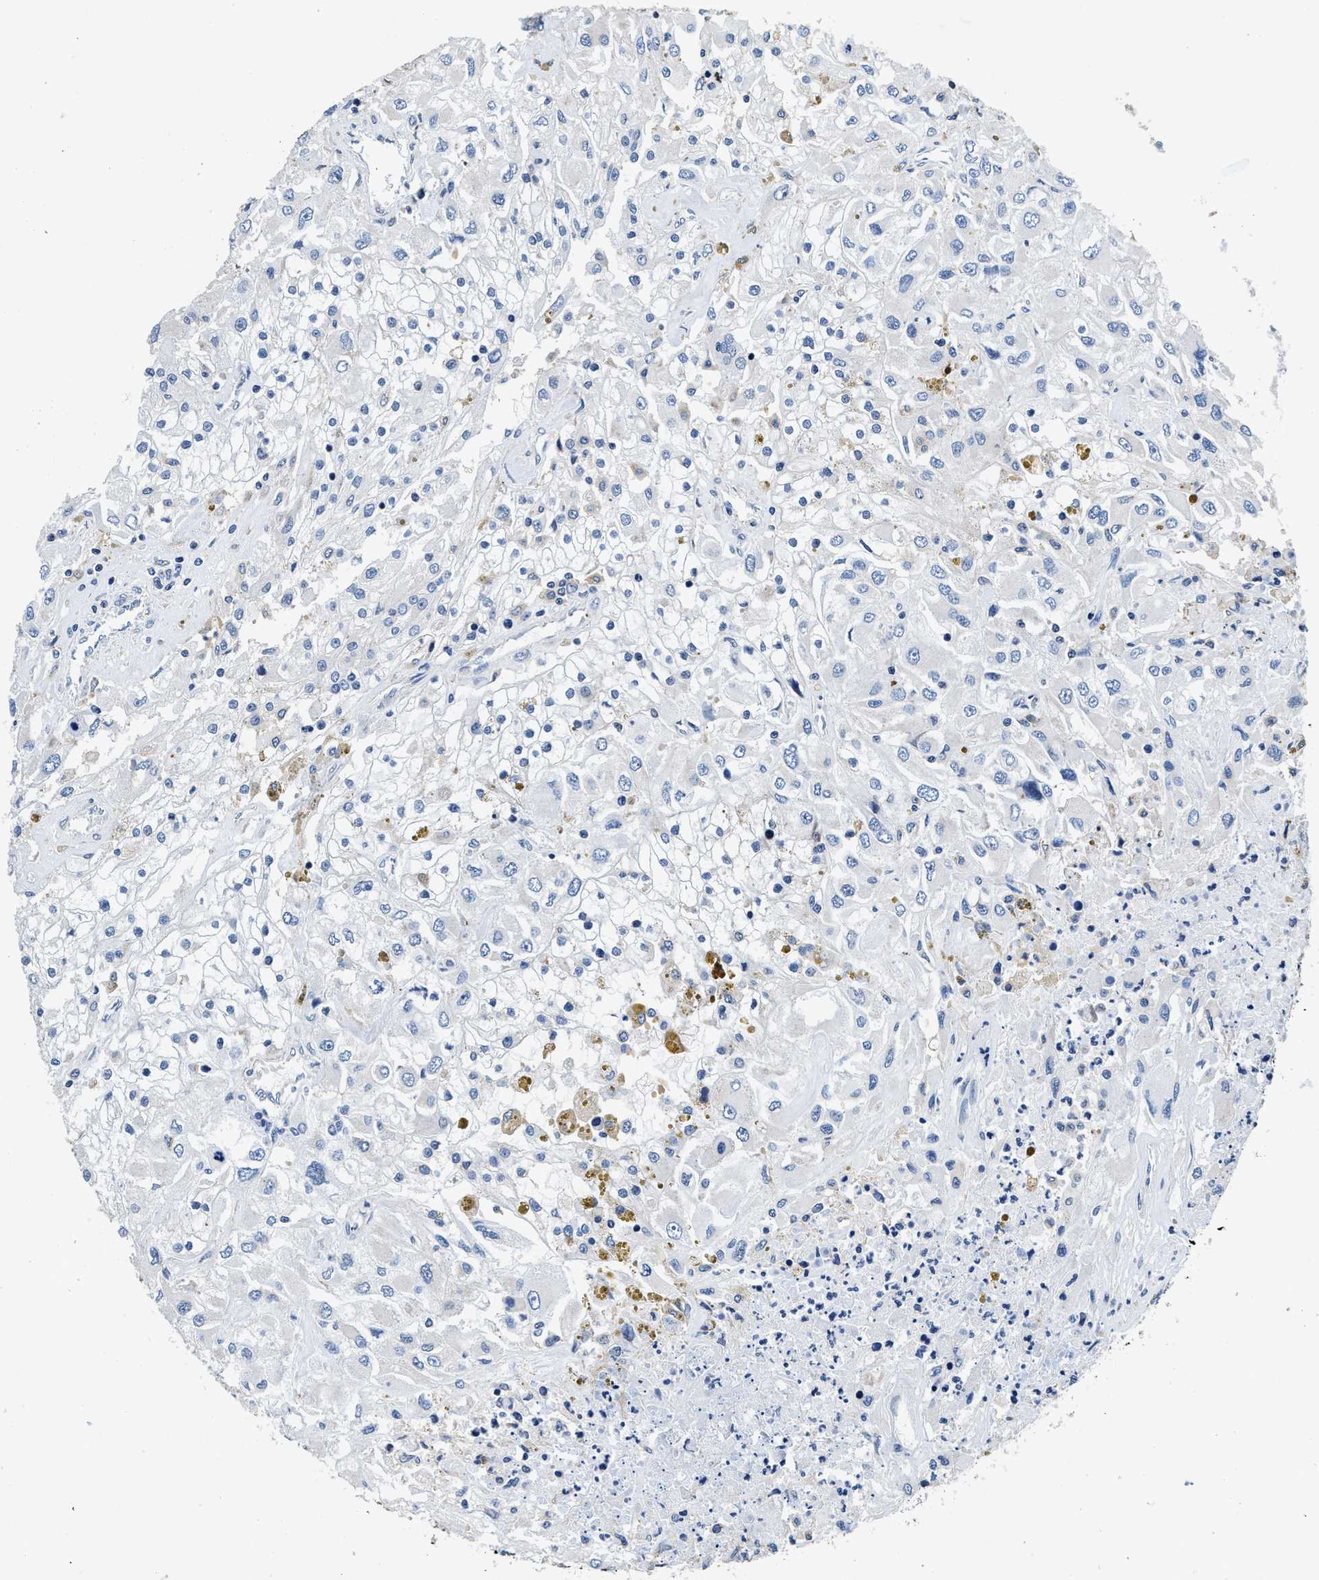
{"staining": {"intensity": "negative", "quantity": "none", "location": "none"}, "tissue": "renal cancer", "cell_type": "Tumor cells", "image_type": "cancer", "snomed": [{"axis": "morphology", "description": "Adenocarcinoma, NOS"}, {"axis": "topography", "description": "Kidney"}], "caption": "This is an immunohistochemistry (IHC) image of adenocarcinoma (renal). There is no positivity in tumor cells.", "gene": "ANKIB1", "patient": {"sex": "female", "age": 52}}